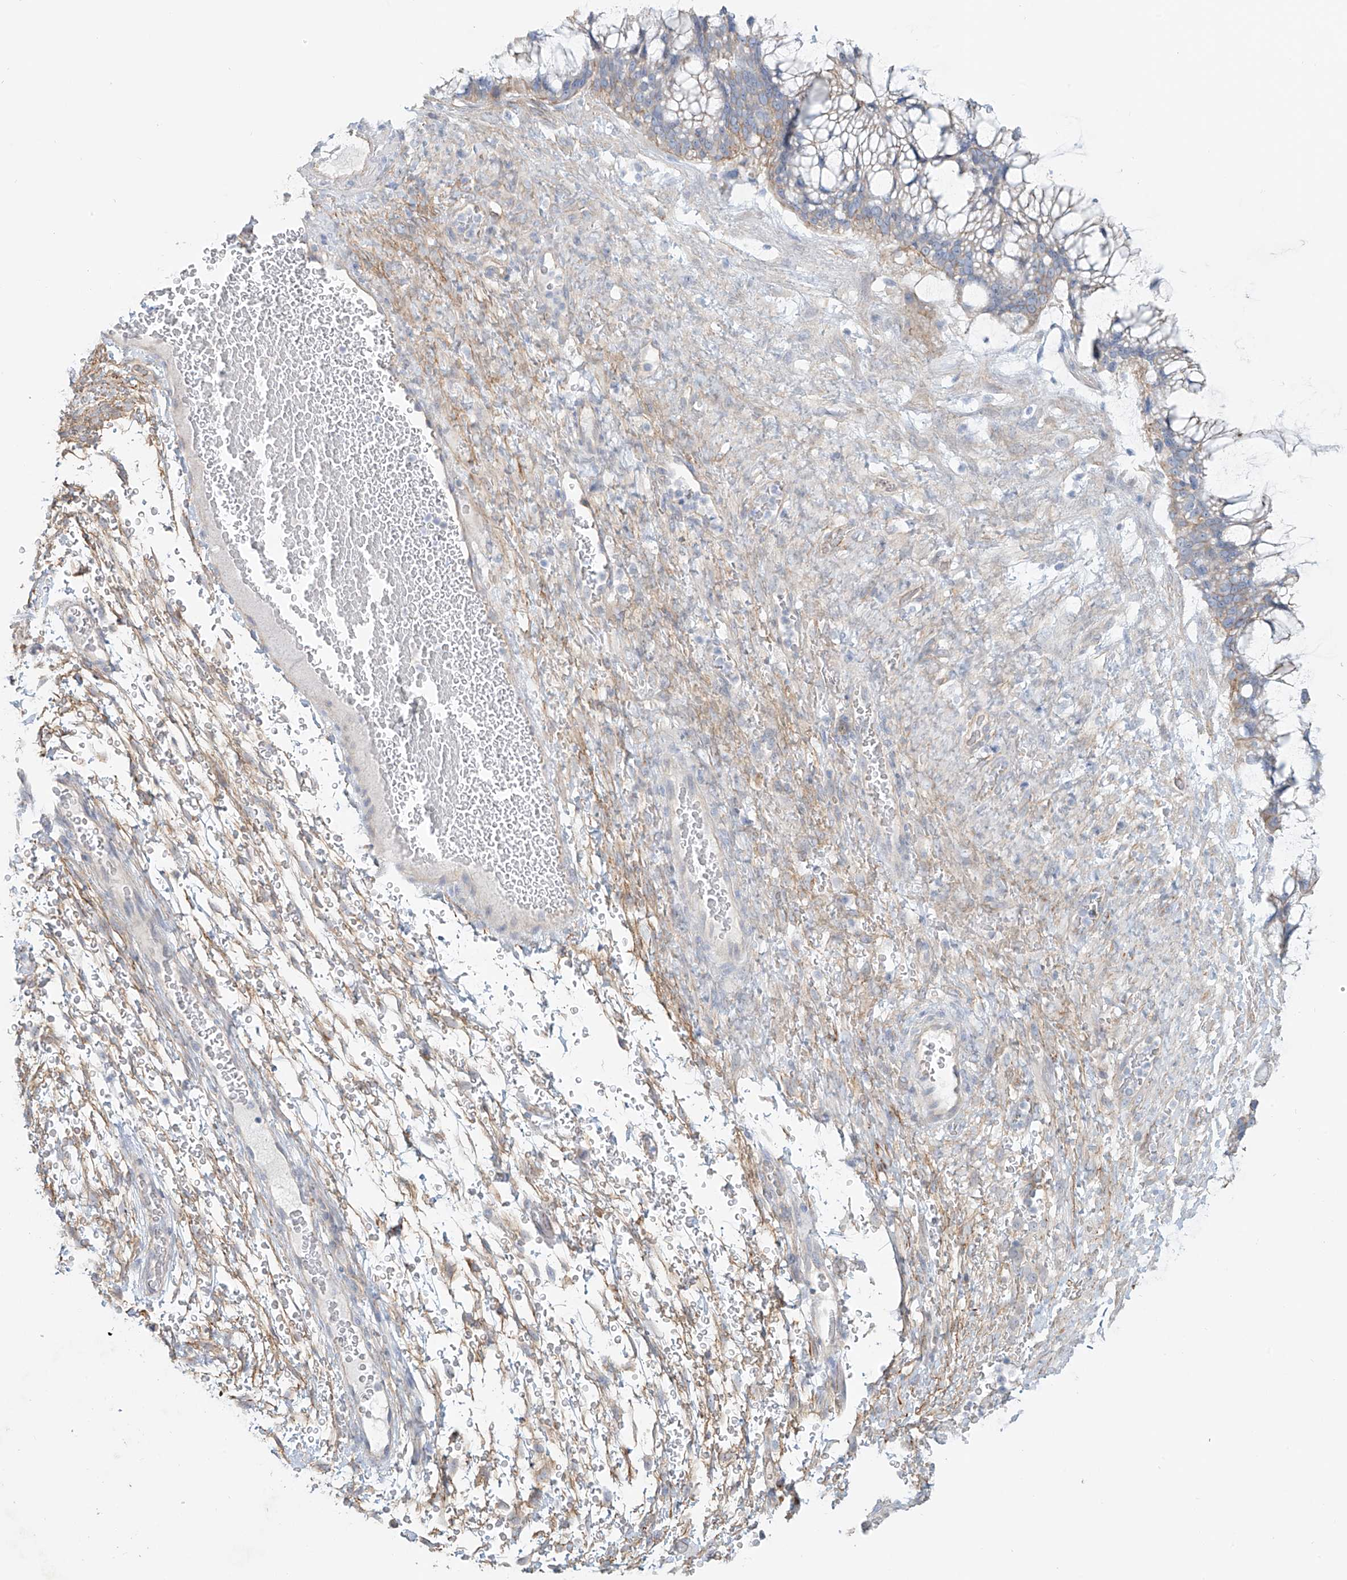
{"staining": {"intensity": "weak", "quantity": "<25%", "location": "cytoplasmic/membranous"}, "tissue": "ovarian cancer", "cell_type": "Tumor cells", "image_type": "cancer", "snomed": [{"axis": "morphology", "description": "Cystadenocarcinoma, mucinous, NOS"}, {"axis": "topography", "description": "Ovary"}], "caption": "DAB immunohistochemical staining of ovarian mucinous cystadenocarcinoma exhibits no significant staining in tumor cells.", "gene": "TUBE1", "patient": {"sex": "female", "age": 37}}